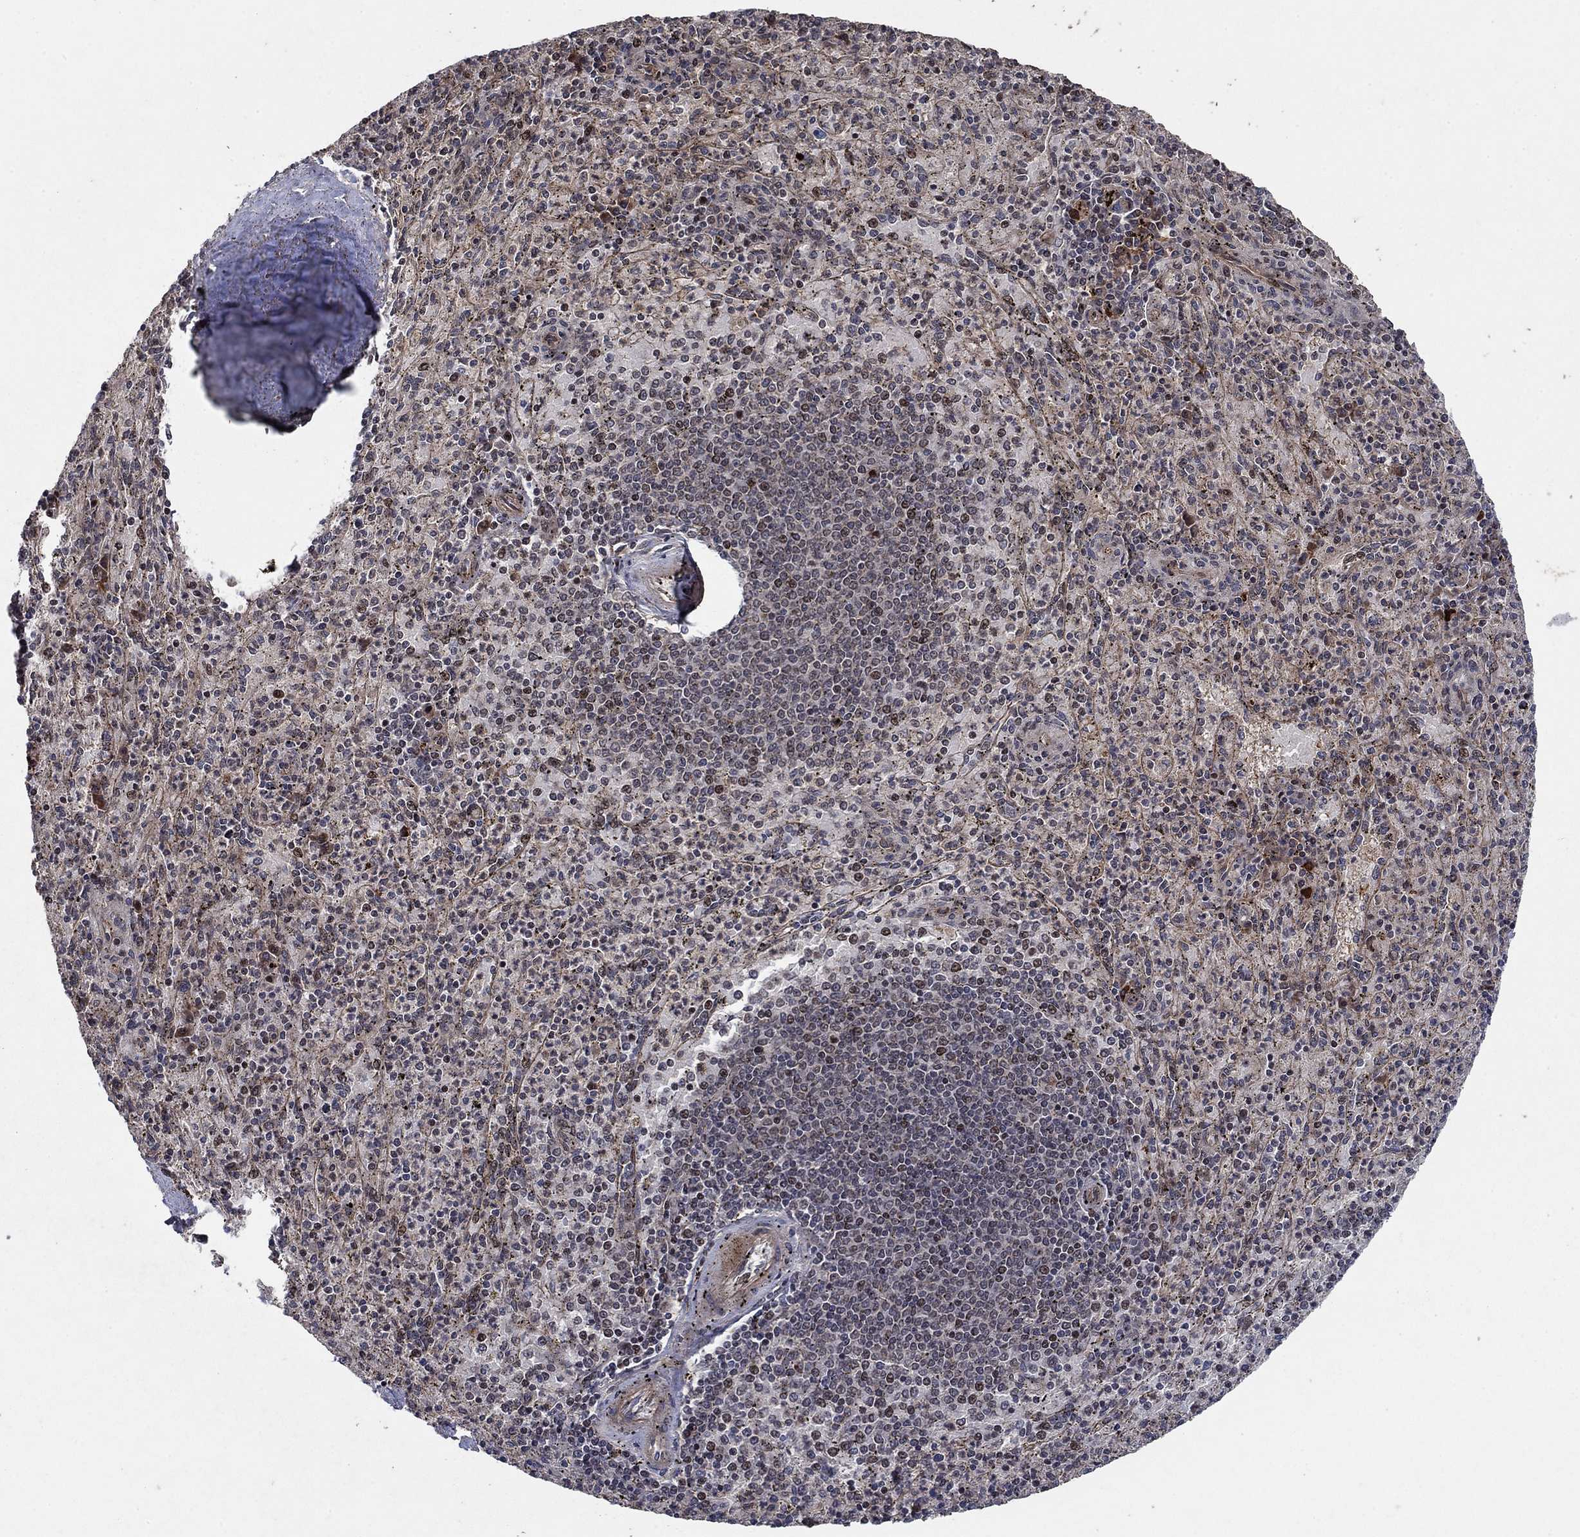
{"staining": {"intensity": "strong", "quantity": "<25%", "location": "nuclear"}, "tissue": "spleen", "cell_type": "Cells in red pulp", "image_type": "normal", "snomed": [{"axis": "morphology", "description": "Normal tissue, NOS"}, {"axis": "topography", "description": "Spleen"}], "caption": "Immunohistochemical staining of normal human spleen demonstrates strong nuclear protein positivity in approximately <25% of cells in red pulp.", "gene": "PRICKLE4", "patient": {"sex": "male", "age": 60}}